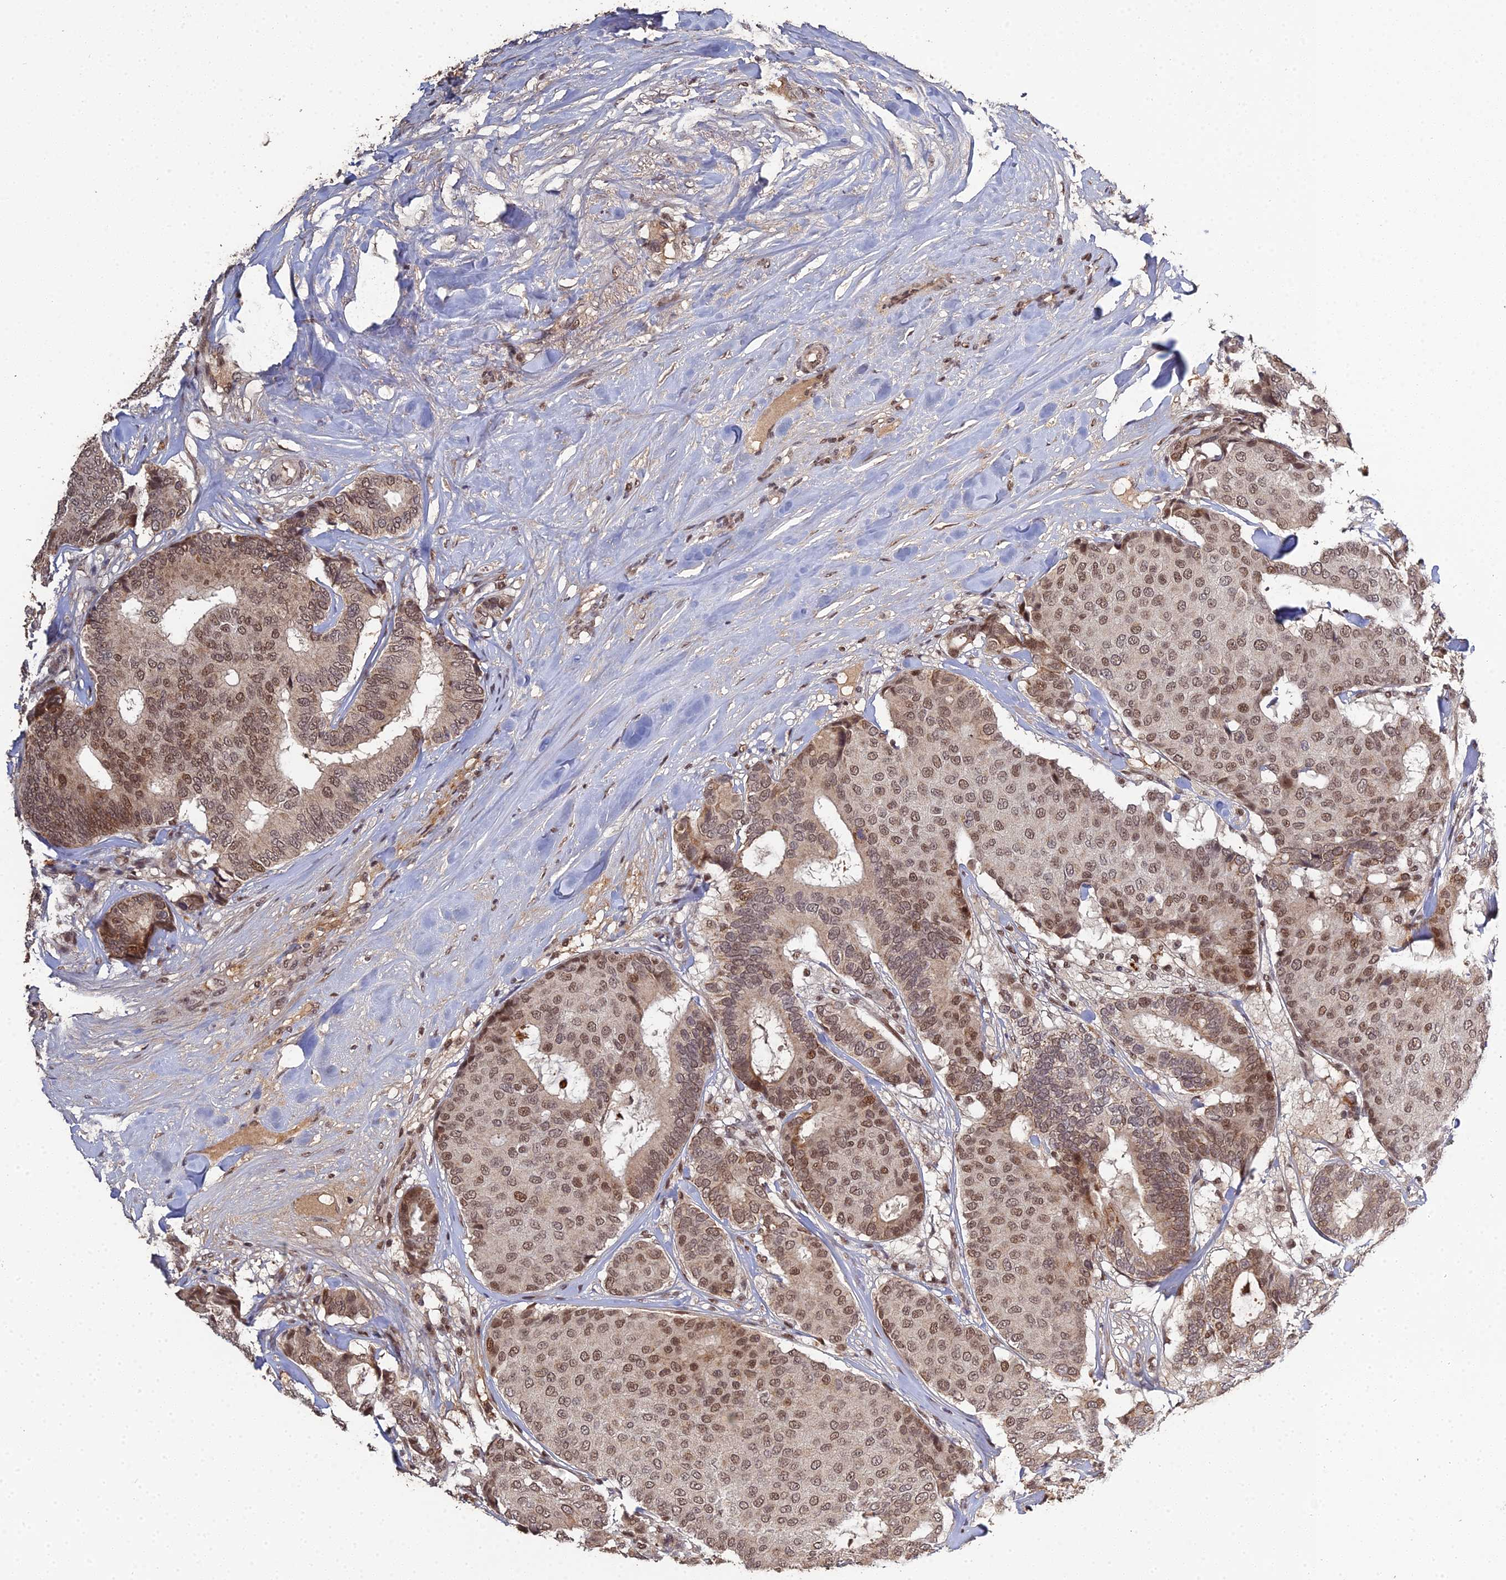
{"staining": {"intensity": "moderate", "quantity": ">75%", "location": "nuclear"}, "tissue": "breast cancer", "cell_type": "Tumor cells", "image_type": "cancer", "snomed": [{"axis": "morphology", "description": "Duct carcinoma"}, {"axis": "topography", "description": "Breast"}], "caption": "A brown stain shows moderate nuclear positivity of a protein in human breast cancer (infiltrating ductal carcinoma) tumor cells. (Brightfield microscopy of DAB IHC at high magnification).", "gene": "ERCC5", "patient": {"sex": "female", "age": 75}}